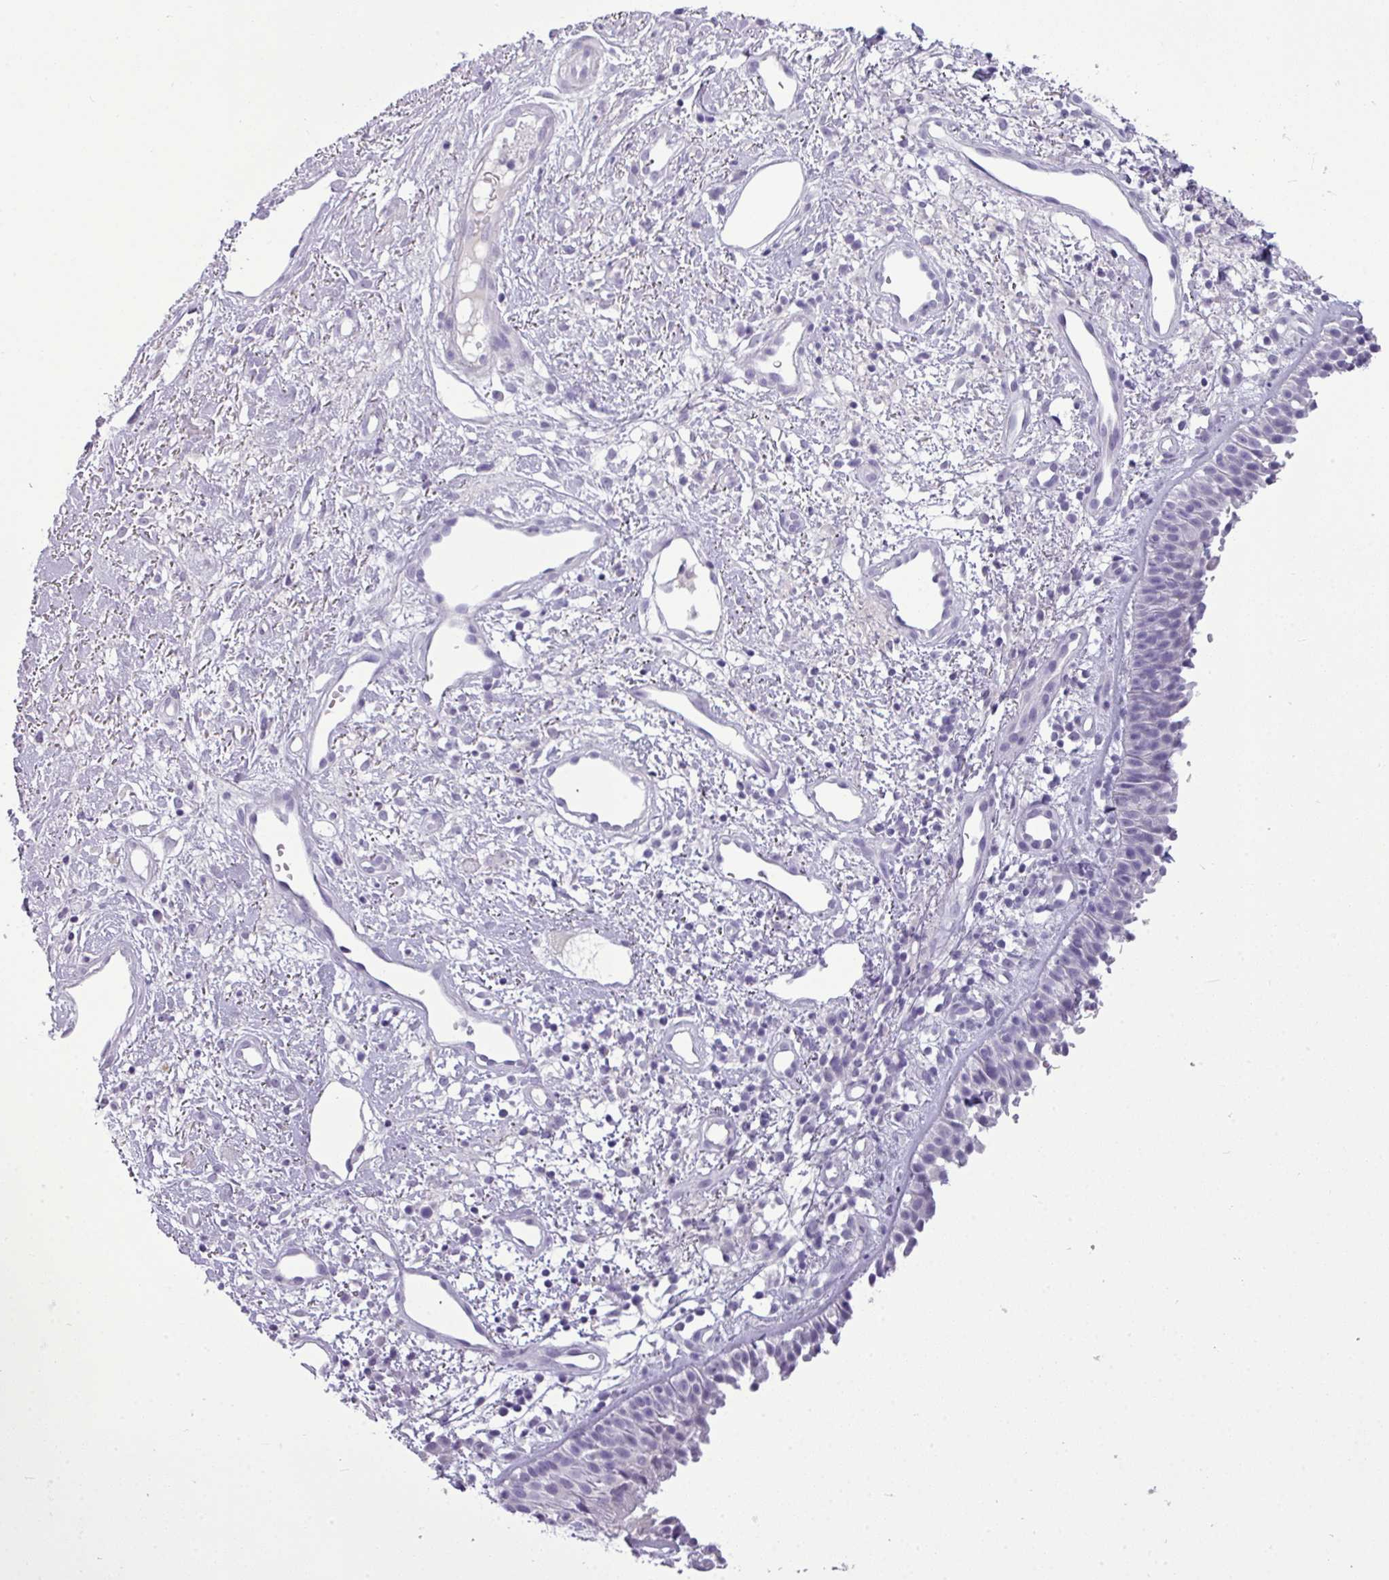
{"staining": {"intensity": "negative", "quantity": "none", "location": "none"}, "tissue": "nasopharynx", "cell_type": "Respiratory epithelial cells", "image_type": "normal", "snomed": [{"axis": "morphology", "description": "Normal tissue, NOS"}, {"axis": "topography", "description": "Cartilage tissue"}, {"axis": "topography", "description": "Nasopharynx"}, {"axis": "topography", "description": "Thyroid gland"}], "caption": "DAB (3,3'-diaminobenzidine) immunohistochemical staining of unremarkable human nasopharynx shows no significant expression in respiratory epithelial cells. (DAB immunohistochemistry (IHC), high magnification).", "gene": "TMEM91", "patient": {"sex": "male", "age": 63}}